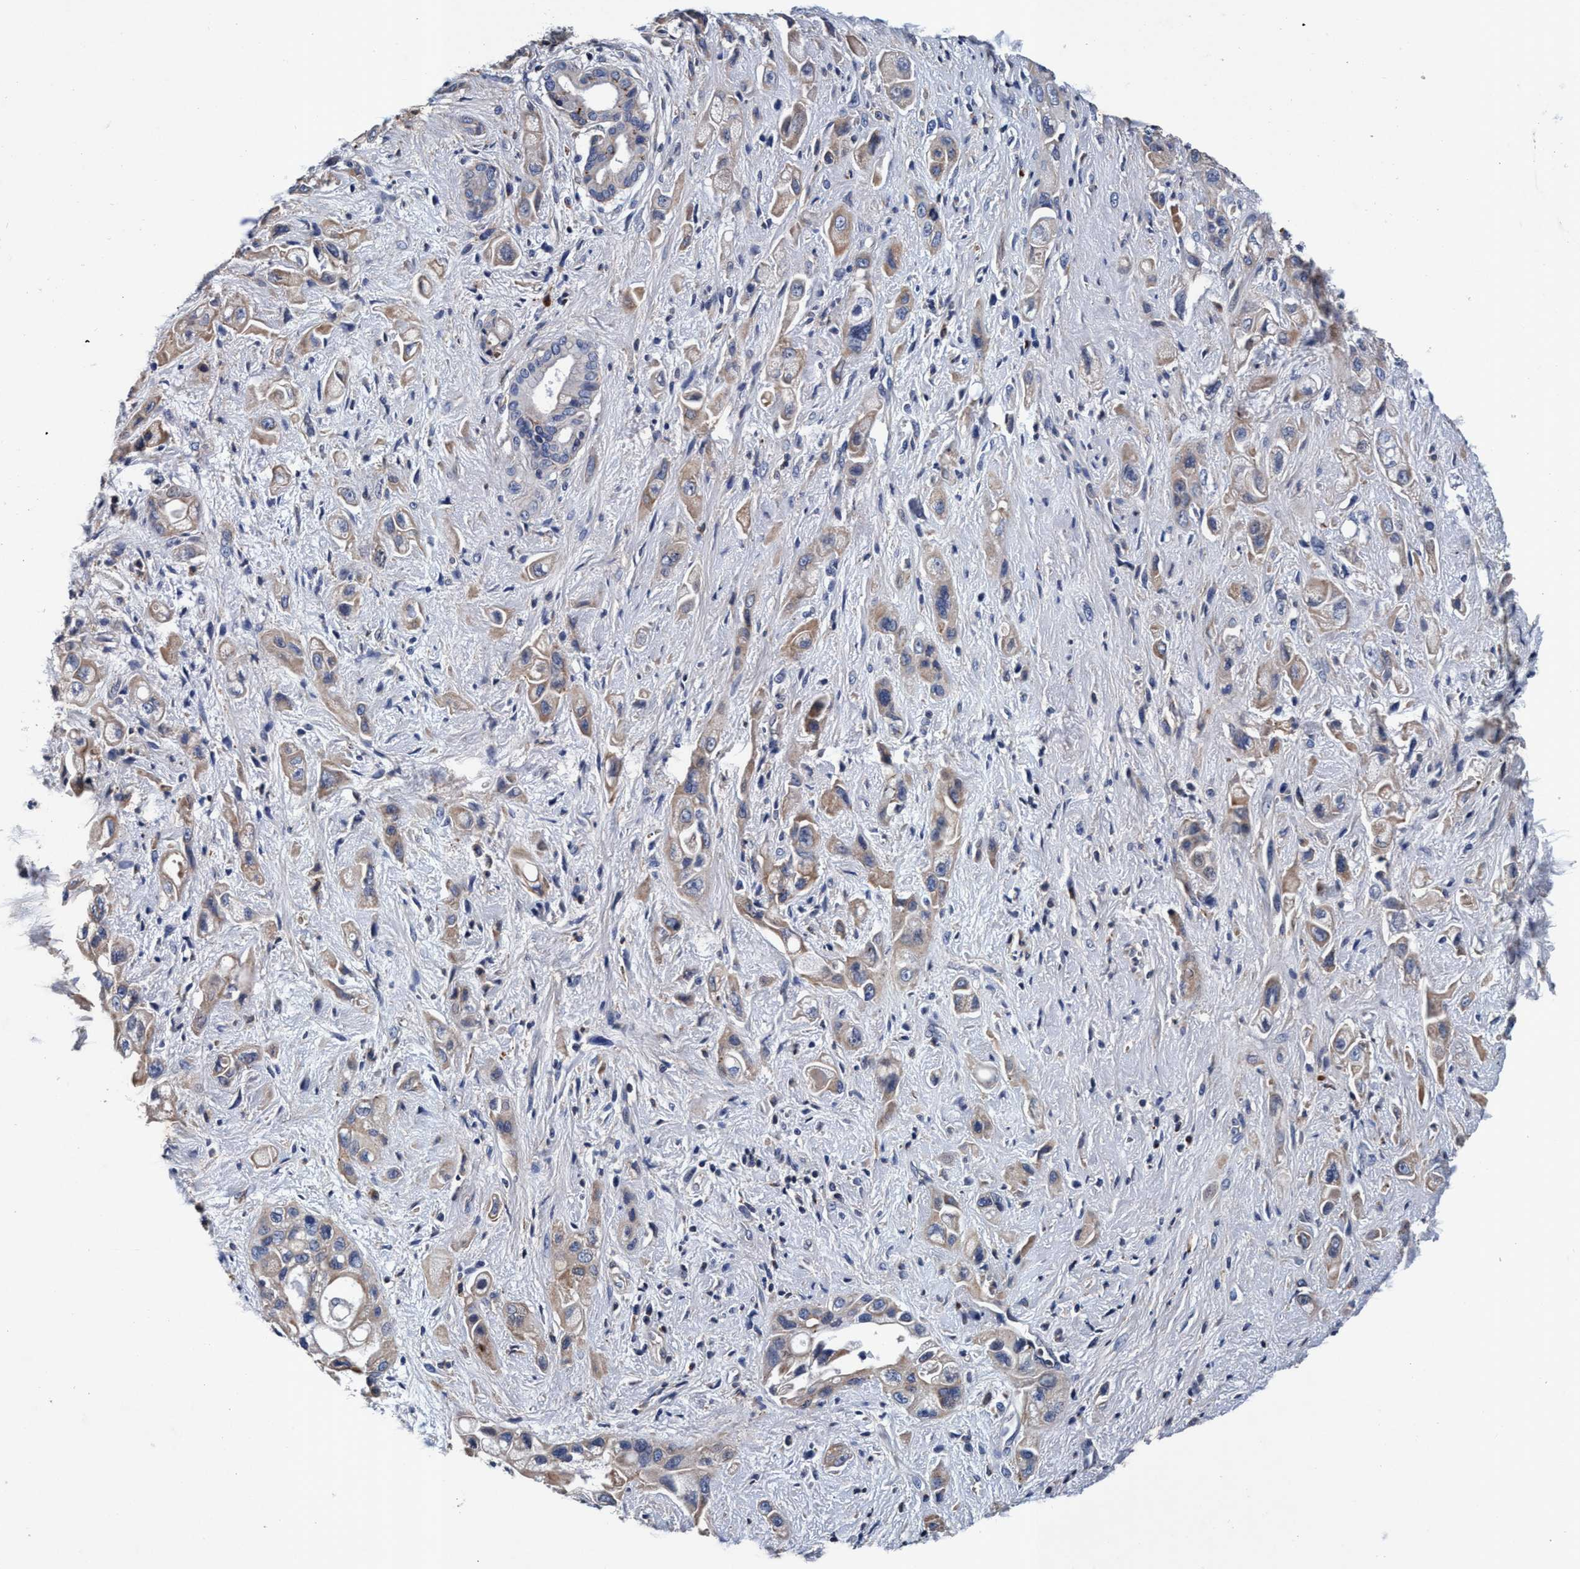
{"staining": {"intensity": "moderate", "quantity": ">75%", "location": "cytoplasmic/membranous"}, "tissue": "pancreatic cancer", "cell_type": "Tumor cells", "image_type": "cancer", "snomed": [{"axis": "morphology", "description": "Adenocarcinoma, NOS"}, {"axis": "topography", "description": "Pancreas"}], "caption": "Adenocarcinoma (pancreatic) stained with a protein marker exhibits moderate staining in tumor cells.", "gene": "RNF208", "patient": {"sex": "female", "age": 66}}